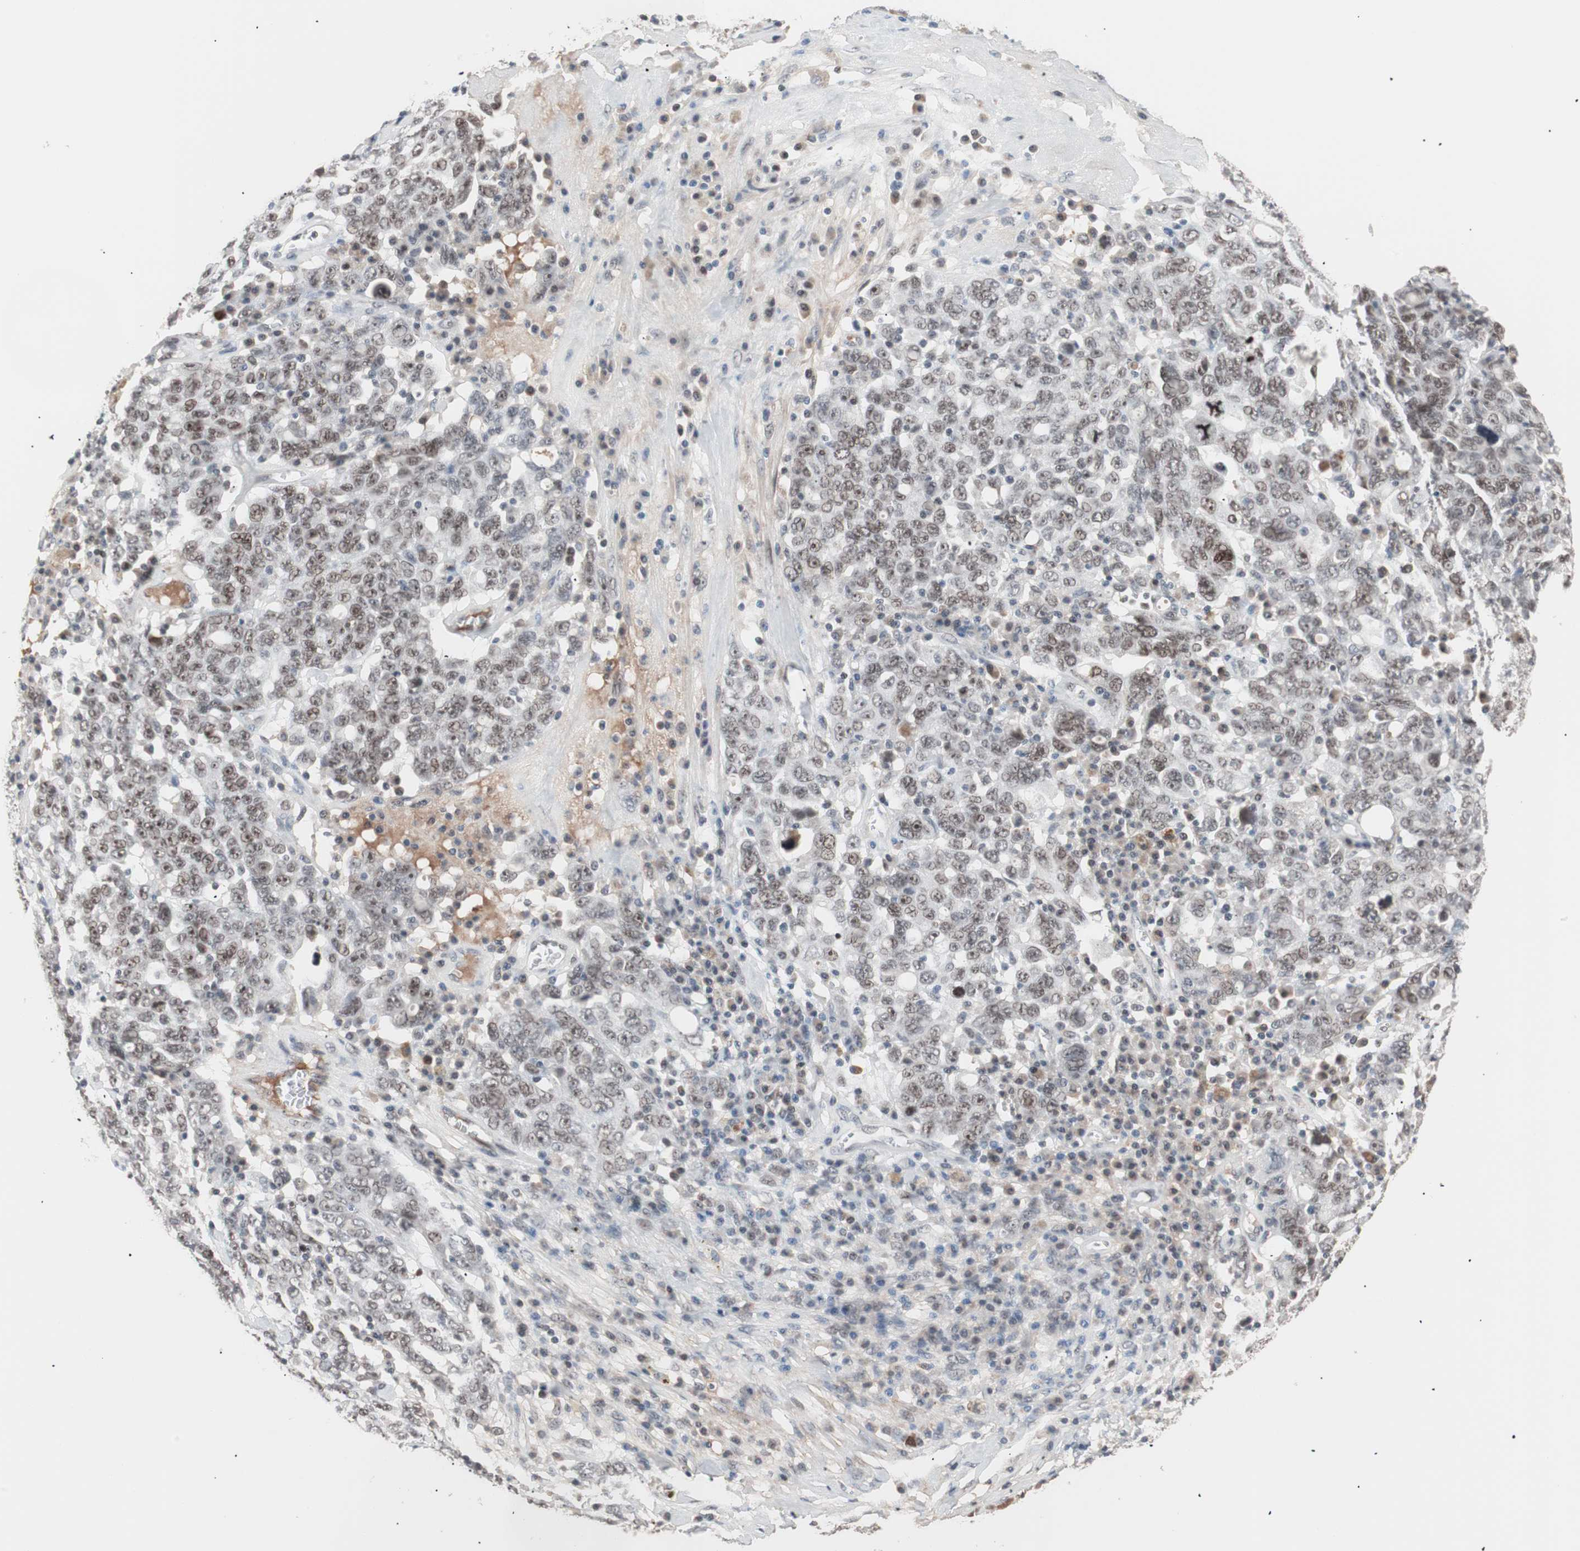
{"staining": {"intensity": "moderate", "quantity": ">75%", "location": "nuclear"}, "tissue": "ovarian cancer", "cell_type": "Tumor cells", "image_type": "cancer", "snomed": [{"axis": "morphology", "description": "Carcinoma, endometroid"}, {"axis": "topography", "description": "Ovary"}], "caption": "A high-resolution image shows IHC staining of ovarian cancer, which shows moderate nuclear positivity in approximately >75% of tumor cells.", "gene": "LIG3", "patient": {"sex": "female", "age": 62}}